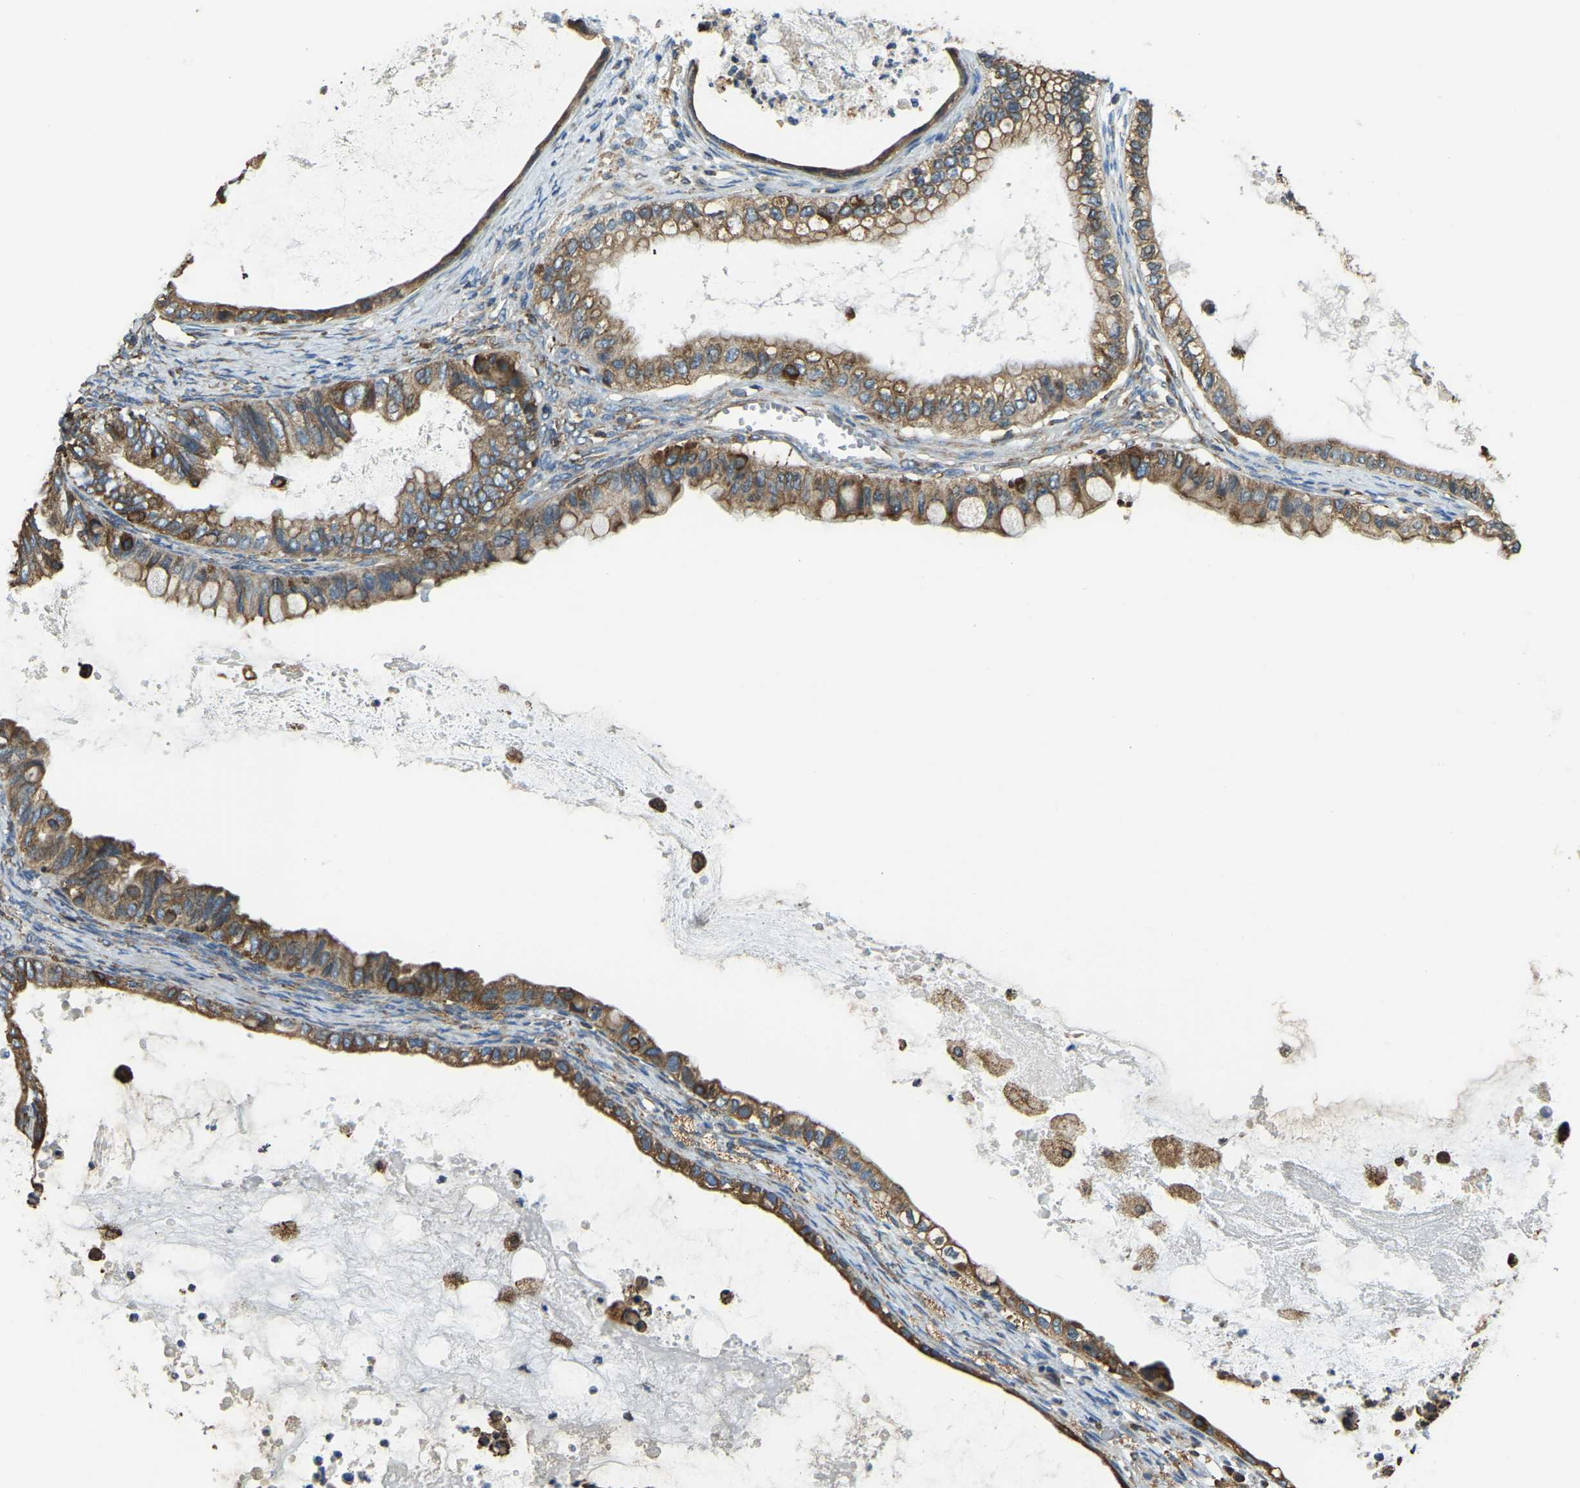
{"staining": {"intensity": "moderate", "quantity": ">75%", "location": "cytoplasmic/membranous"}, "tissue": "ovarian cancer", "cell_type": "Tumor cells", "image_type": "cancer", "snomed": [{"axis": "morphology", "description": "Cystadenocarcinoma, mucinous, NOS"}, {"axis": "topography", "description": "Ovary"}], "caption": "The histopathology image displays a brown stain indicating the presence of a protein in the cytoplasmic/membranous of tumor cells in ovarian cancer. (IHC, brightfield microscopy, high magnification).", "gene": "RNF115", "patient": {"sex": "female", "age": 80}}